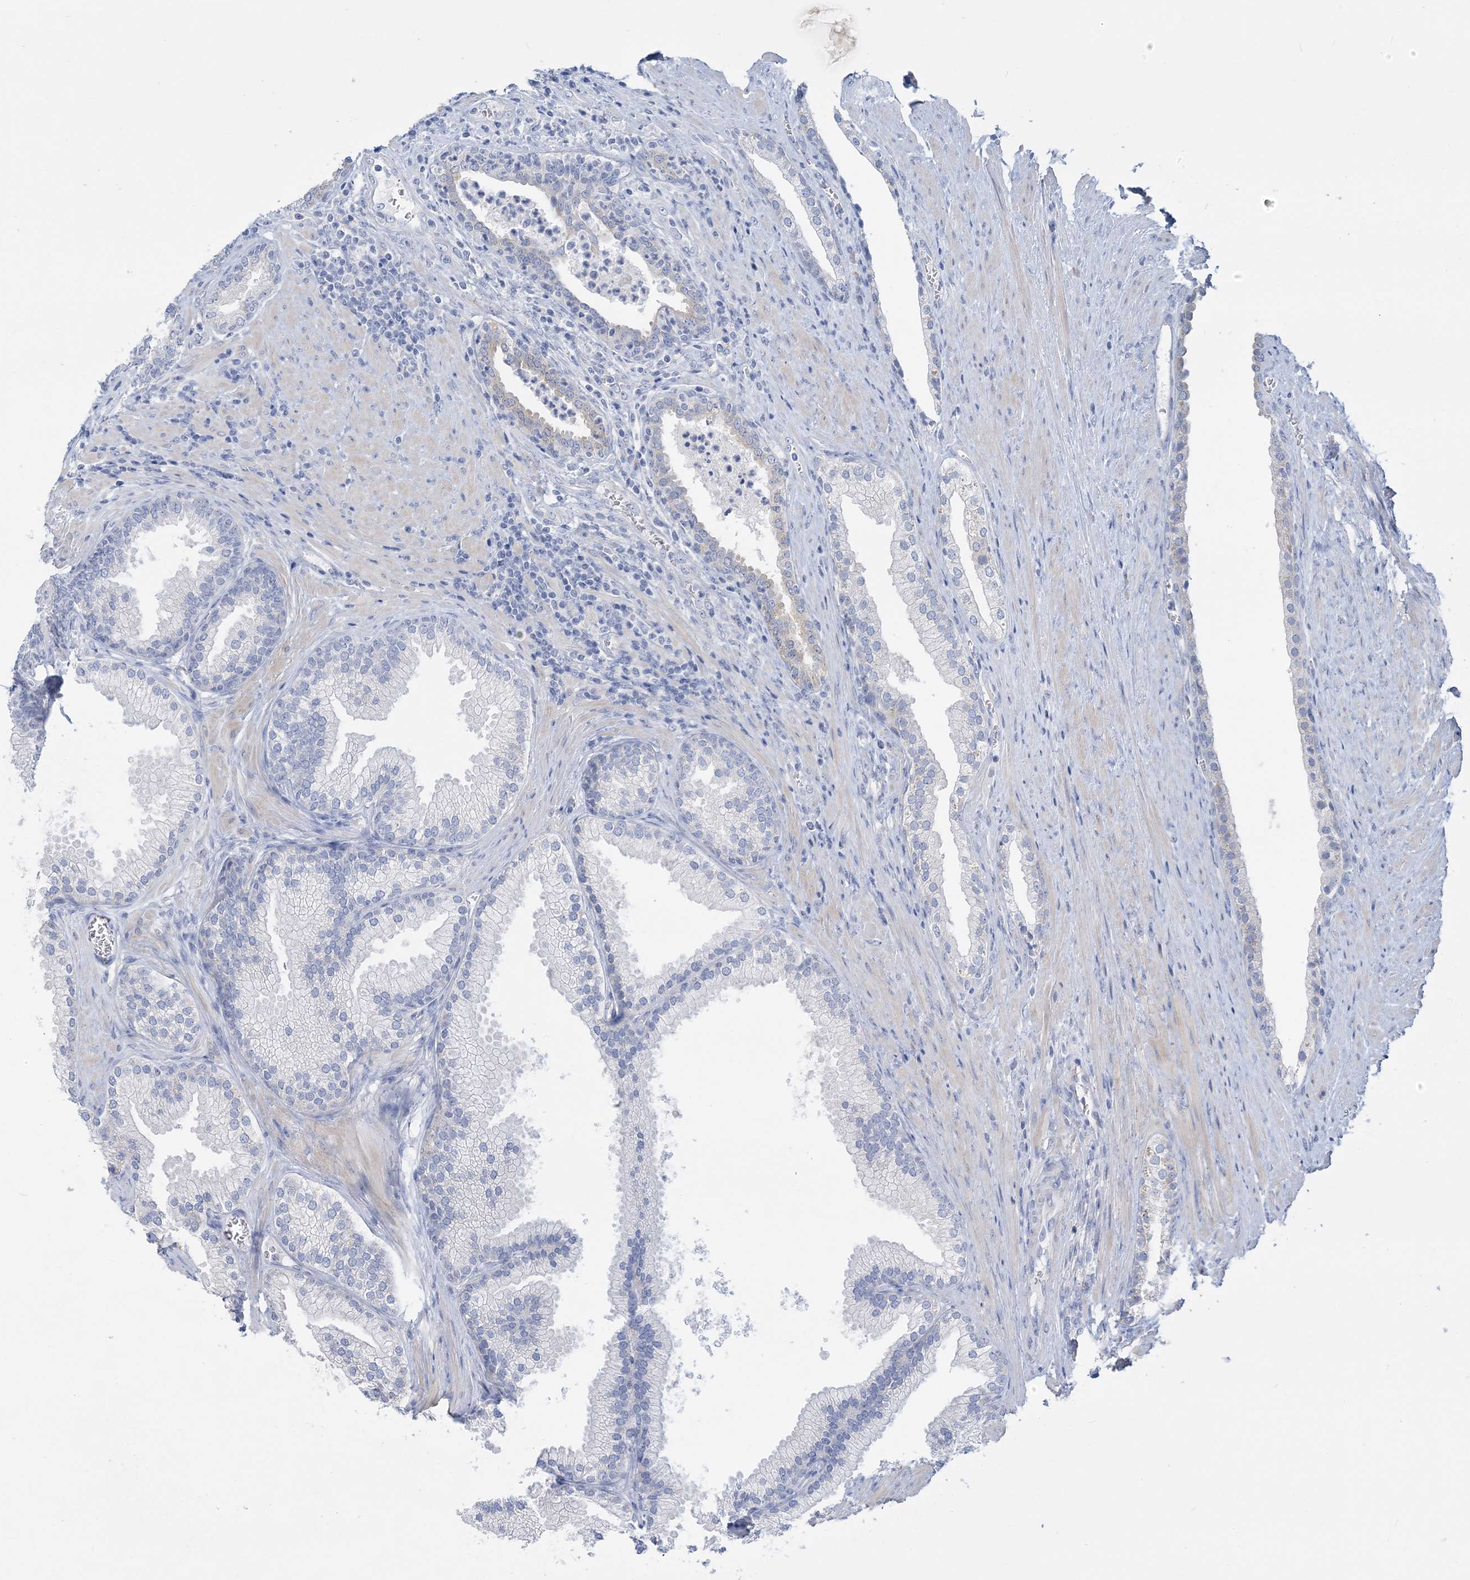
{"staining": {"intensity": "negative", "quantity": "none", "location": "none"}, "tissue": "prostate", "cell_type": "Glandular cells", "image_type": "normal", "snomed": [{"axis": "morphology", "description": "Normal tissue, NOS"}, {"axis": "topography", "description": "Prostate"}], "caption": "High power microscopy micrograph of an IHC image of unremarkable prostate, revealing no significant staining in glandular cells. The staining is performed using DAB (3,3'-diaminobenzidine) brown chromogen with nuclei counter-stained in using hematoxylin.", "gene": "ENSG00000288637", "patient": {"sex": "male", "age": 76}}